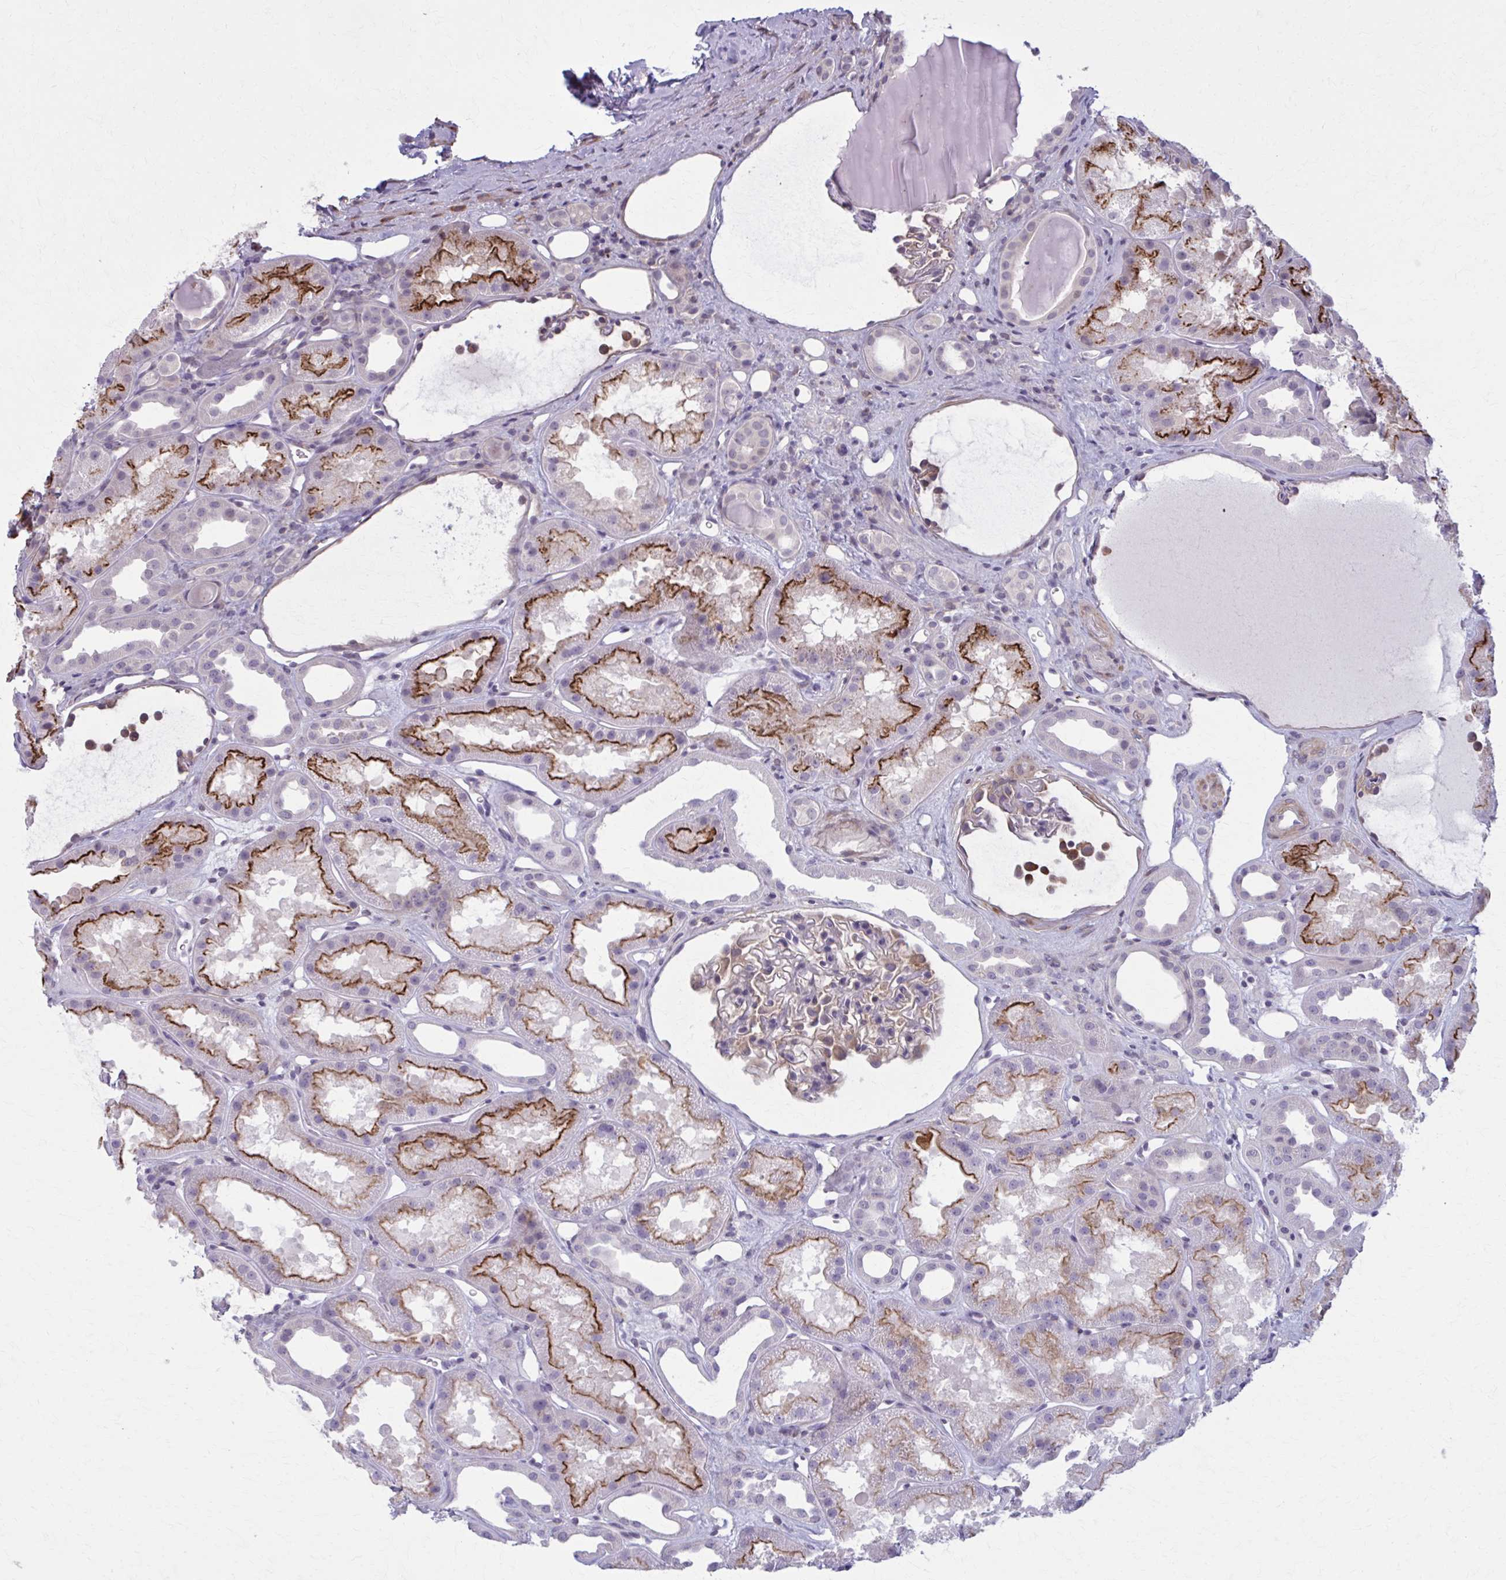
{"staining": {"intensity": "moderate", "quantity": "<25%", "location": "cytoplasmic/membranous"}, "tissue": "kidney", "cell_type": "Cells in glomeruli", "image_type": "normal", "snomed": [{"axis": "morphology", "description": "Normal tissue, NOS"}, {"axis": "topography", "description": "Kidney"}], "caption": "Immunohistochemistry staining of unremarkable kidney, which demonstrates low levels of moderate cytoplasmic/membranous staining in about <25% of cells in glomeruli indicating moderate cytoplasmic/membranous protein expression. The staining was performed using DAB (3,3'-diaminobenzidine) (brown) for protein detection and nuclei were counterstained in hematoxylin (blue).", "gene": "NUMBL", "patient": {"sex": "male", "age": 61}}